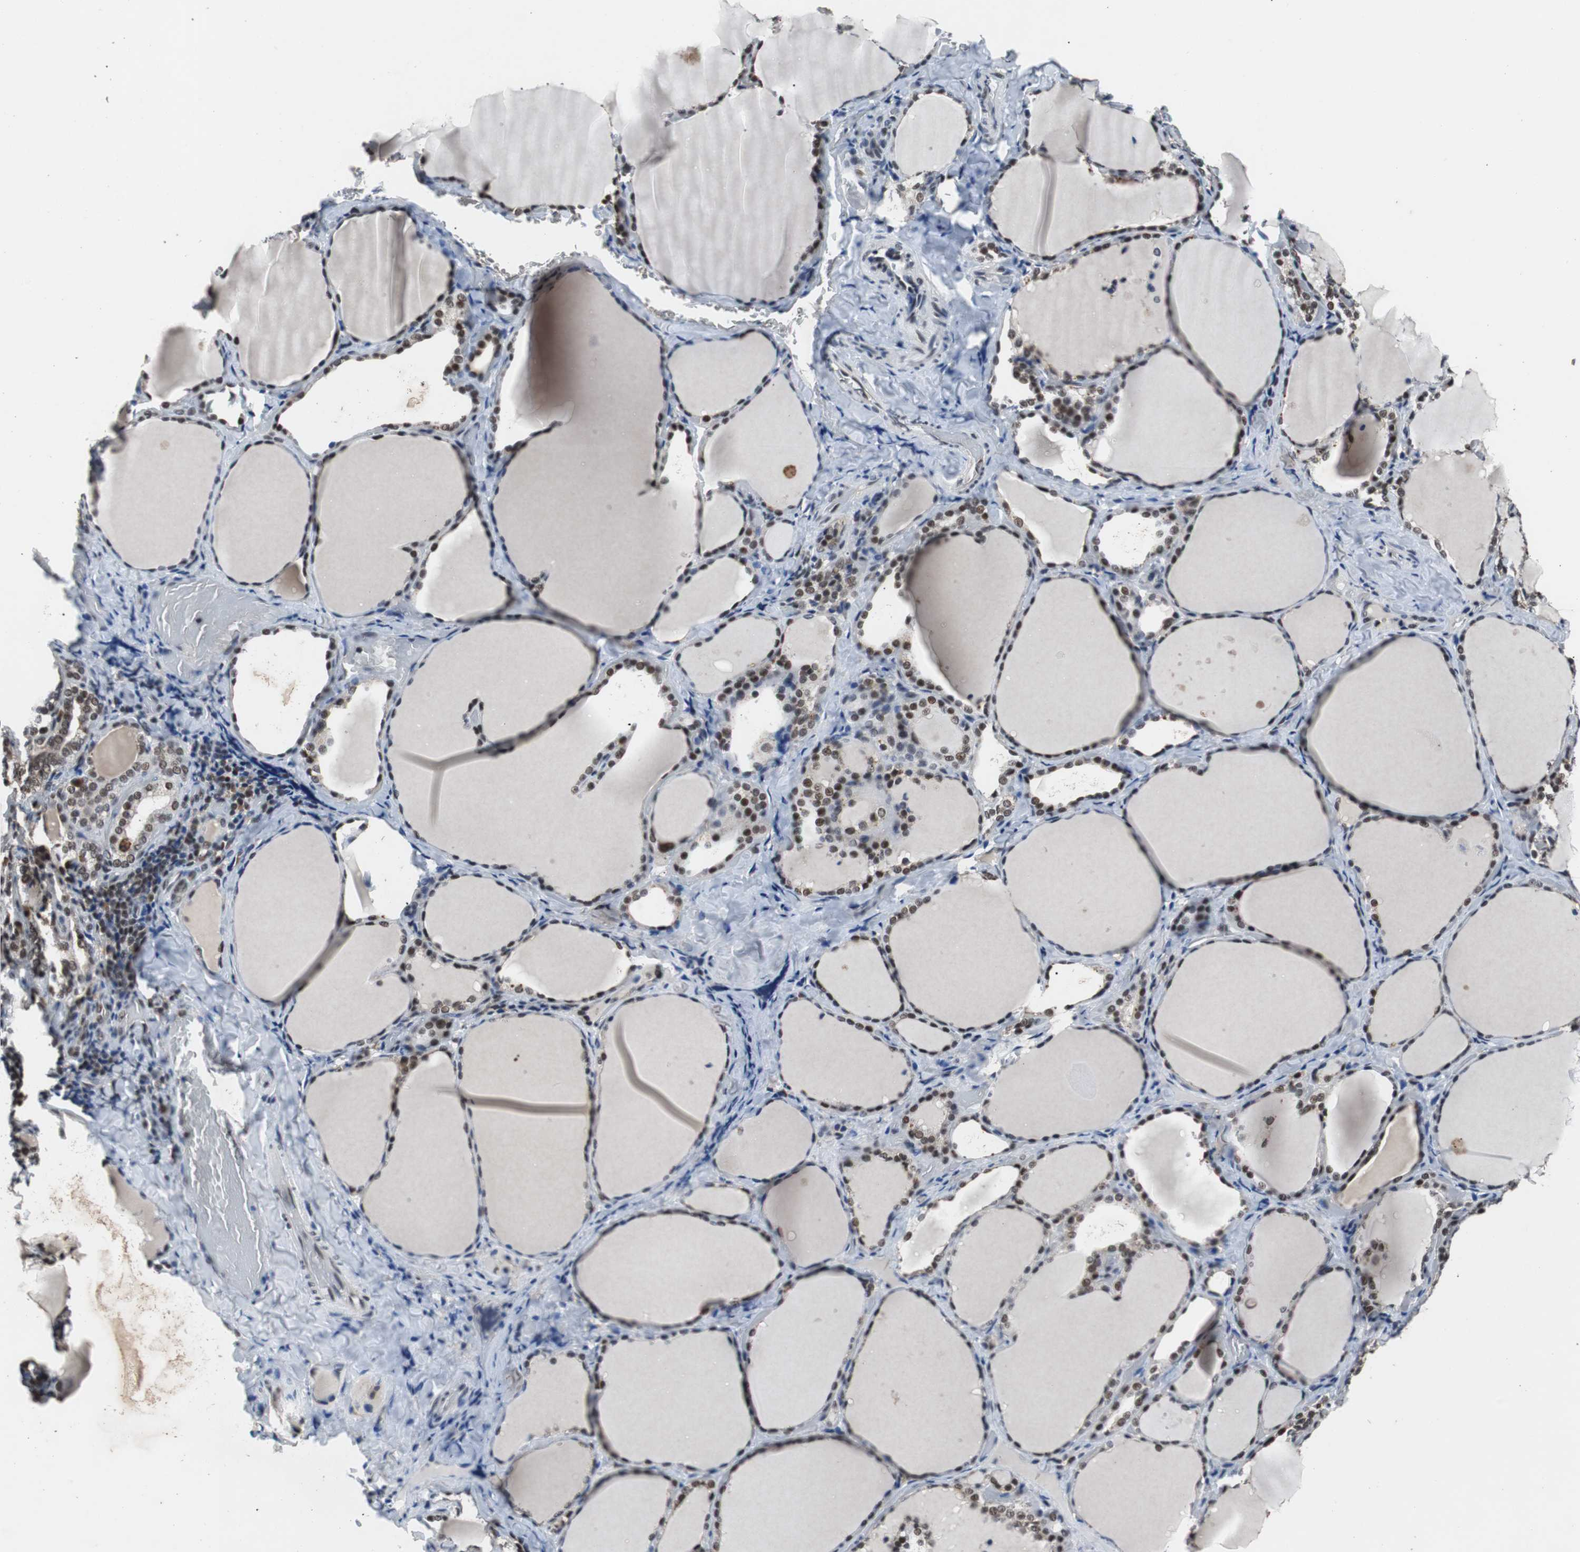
{"staining": {"intensity": "strong", "quantity": "25%-75%", "location": "nuclear"}, "tissue": "thyroid gland", "cell_type": "Glandular cells", "image_type": "normal", "snomed": [{"axis": "morphology", "description": "Normal tissue, NOS"}, {"axis": "morphology", "description": "Papillary adenocarcinoma, NOS"}, {"axis": "topography", "description": "Thyroid gland"}], "caption": "Human thyroid gland stained with a brown dye displays strong nuclear positive staining in approximately 25%-75% of glandular cells.", "gene": "USP28", "patient": {"sex": "female", "age": 30}}